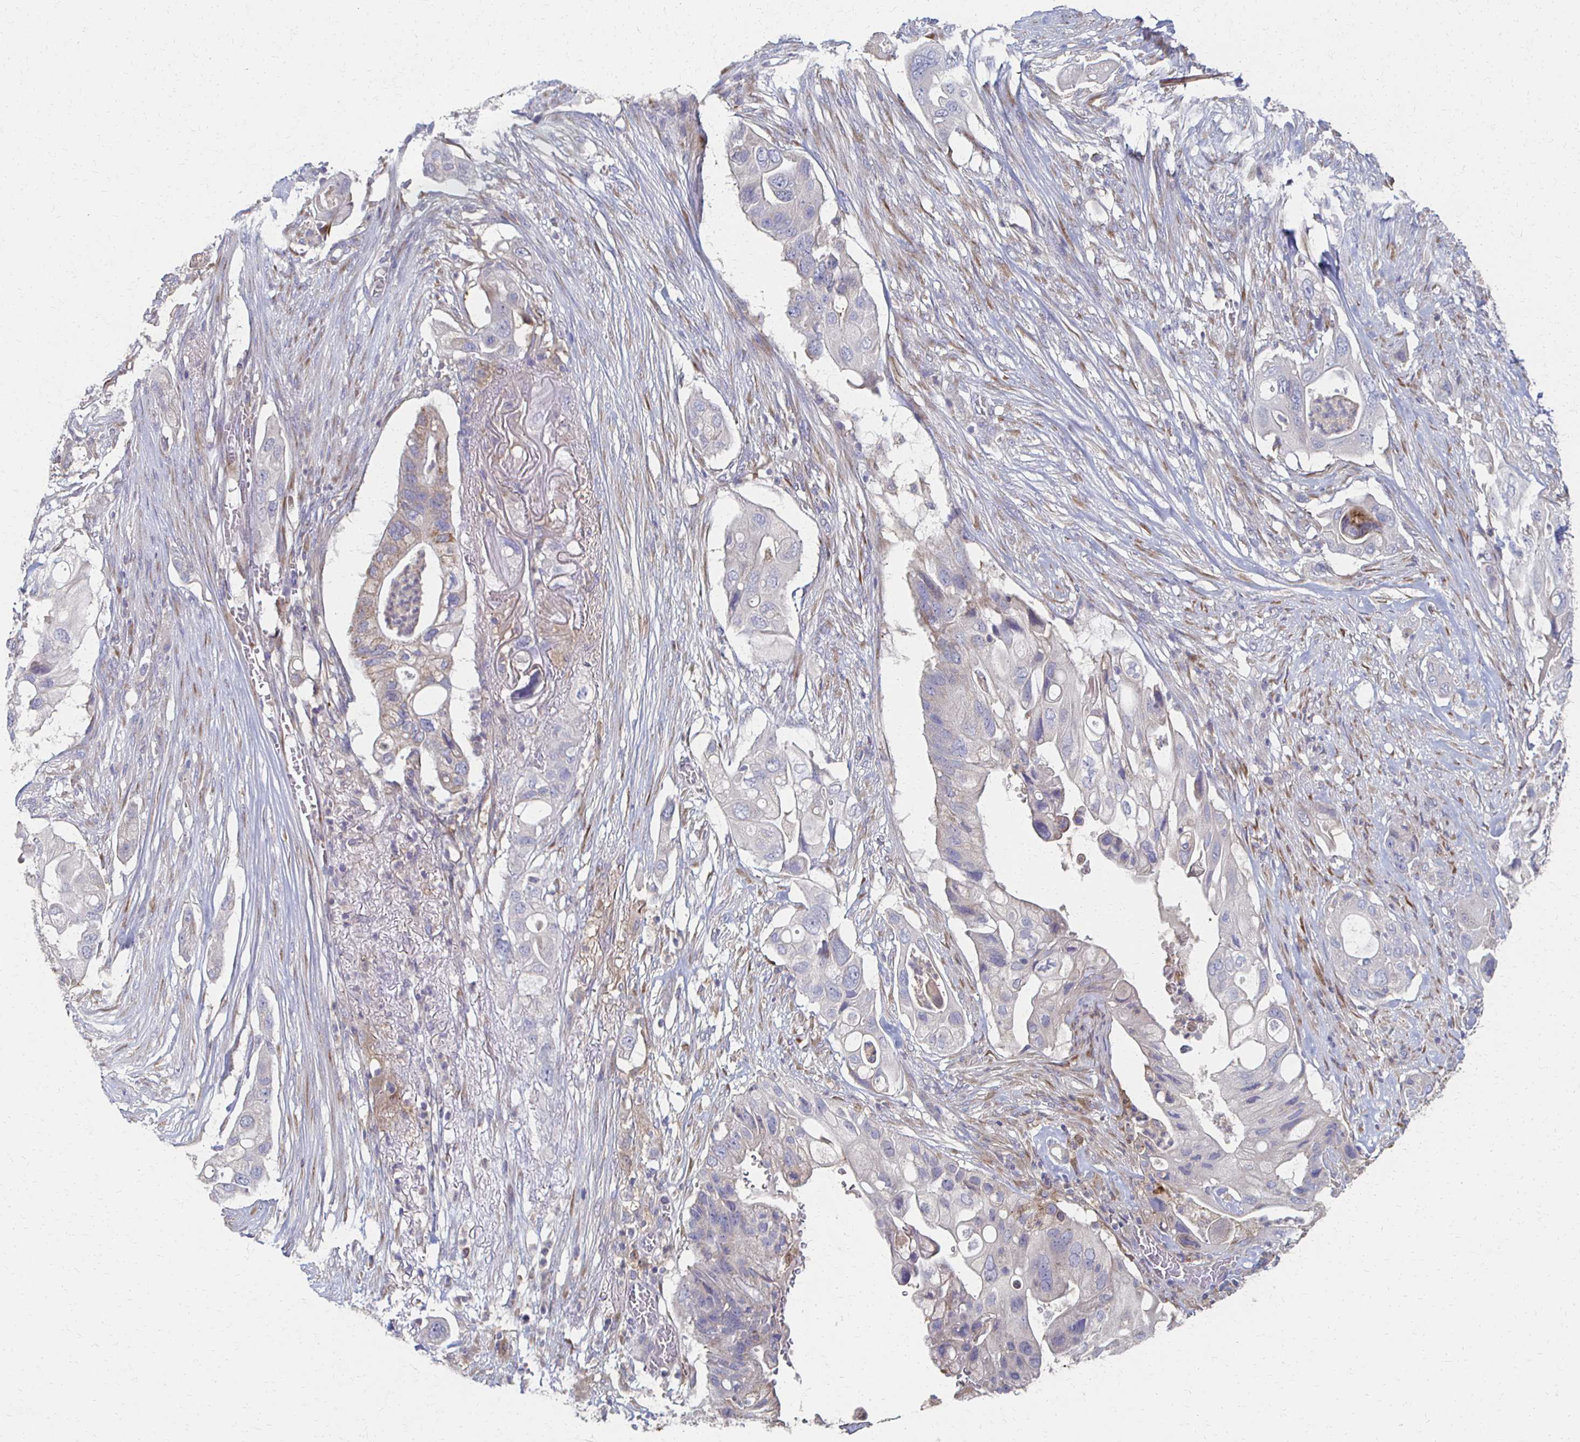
{"staining": {"intensity": "weak", "quantity": "<25%", "location": "cytoplasmic/membranous"}, "tissue": "pancreatic cancer", "cell_type": "Tumor cells", "image_type": "cancer", "snomed": [{"axis": "morphology", "description": "Adenocarcinoma, NOS"}, {"axis": "topography", "description": "Pancreas"}], "caption": "DAB (3,3'-diaminobenzidine) immunohistochemical staining of pancreatic adenocarcinoma demonstrates no significant positivity in tumor cells. Nuclei are stained in blue.", "gene": "CX3CR1", "patient": {"sex": "female", "age": 72}}